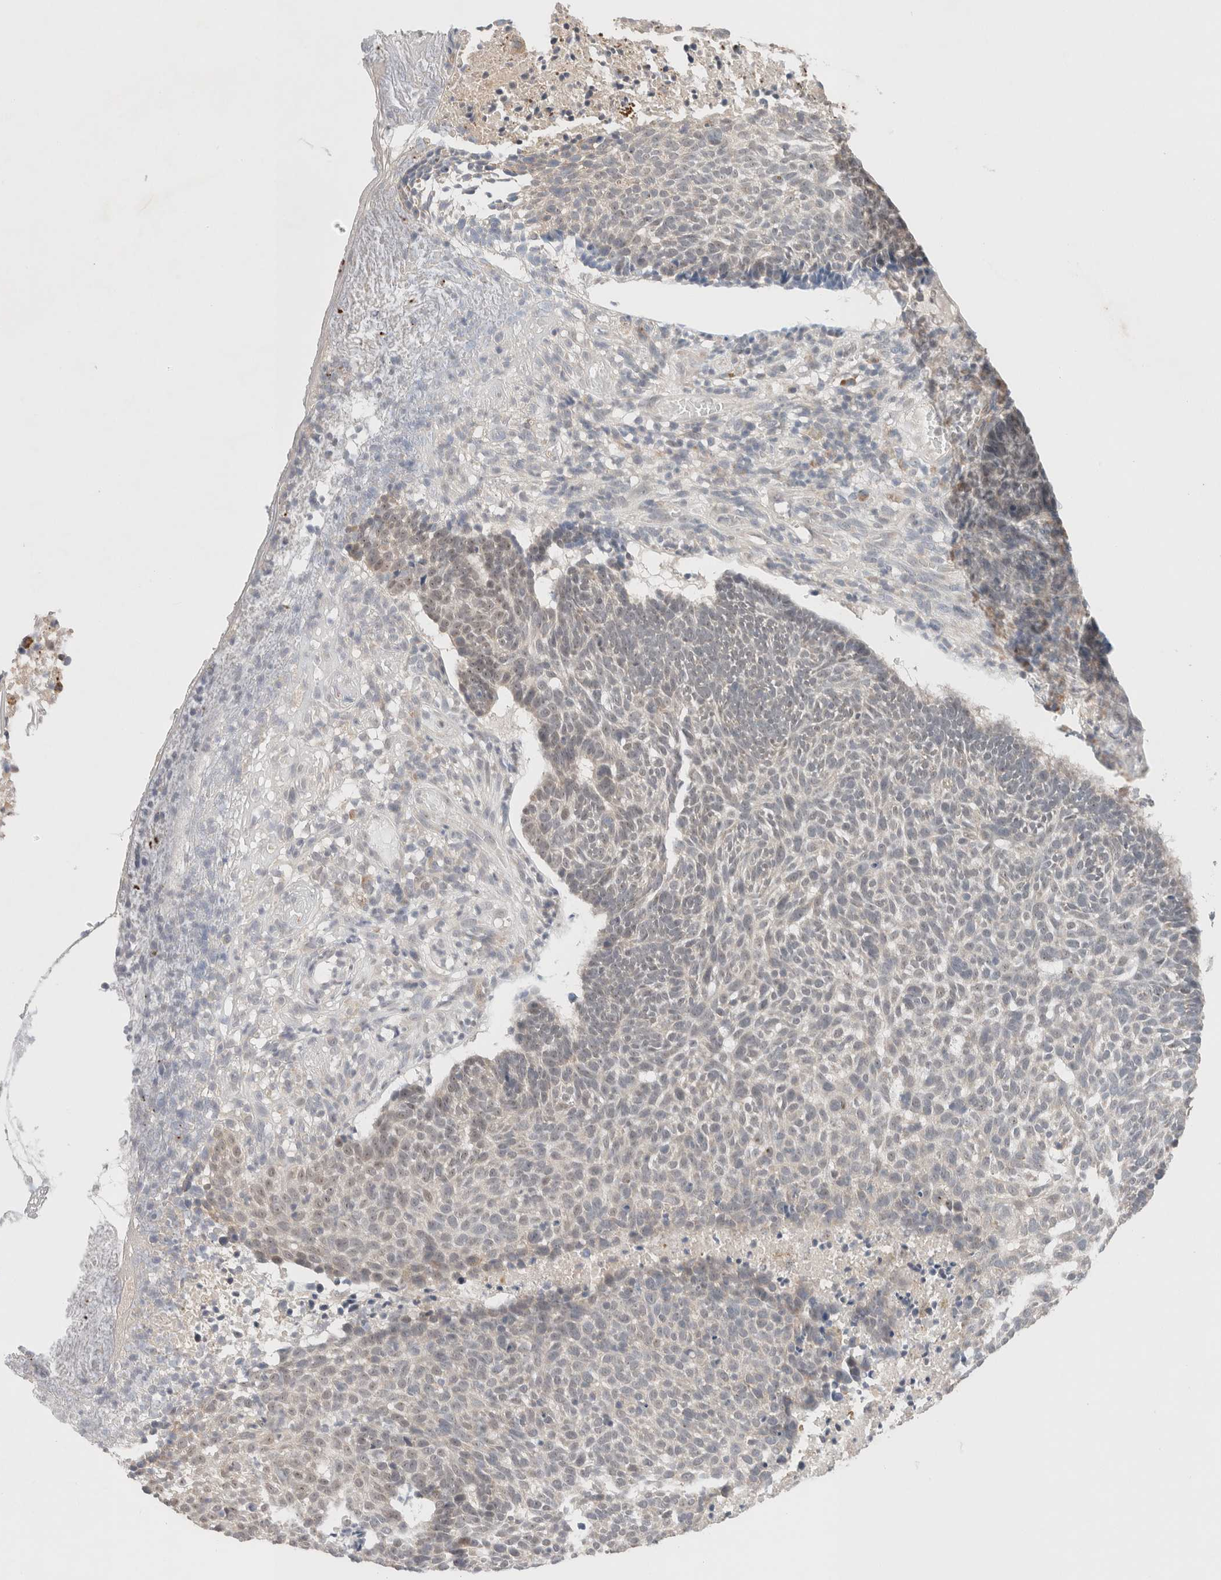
{"staining": {"intensity": "negative", "quantity": "none", "location": "none"}, "tissue": "skin cancer", "cell_type": "Tumor cells", "image_type": "cancer", "snomed": [{"axis": "morphology", "description": "Basal cell carcinoma"}, {"axis": "topography", "description": "Skin"}], "caption": "Photomicrograph shows no protein positivity in tumor cells of basal cell carcinoma (skin) tissue. (Brightfield microscopy of DAB (3,3'-diaminobenzidine) immunohistochemistry at high magnification).", "gene": "ERI3", "patient": {"sex": "male", "age": 85}}